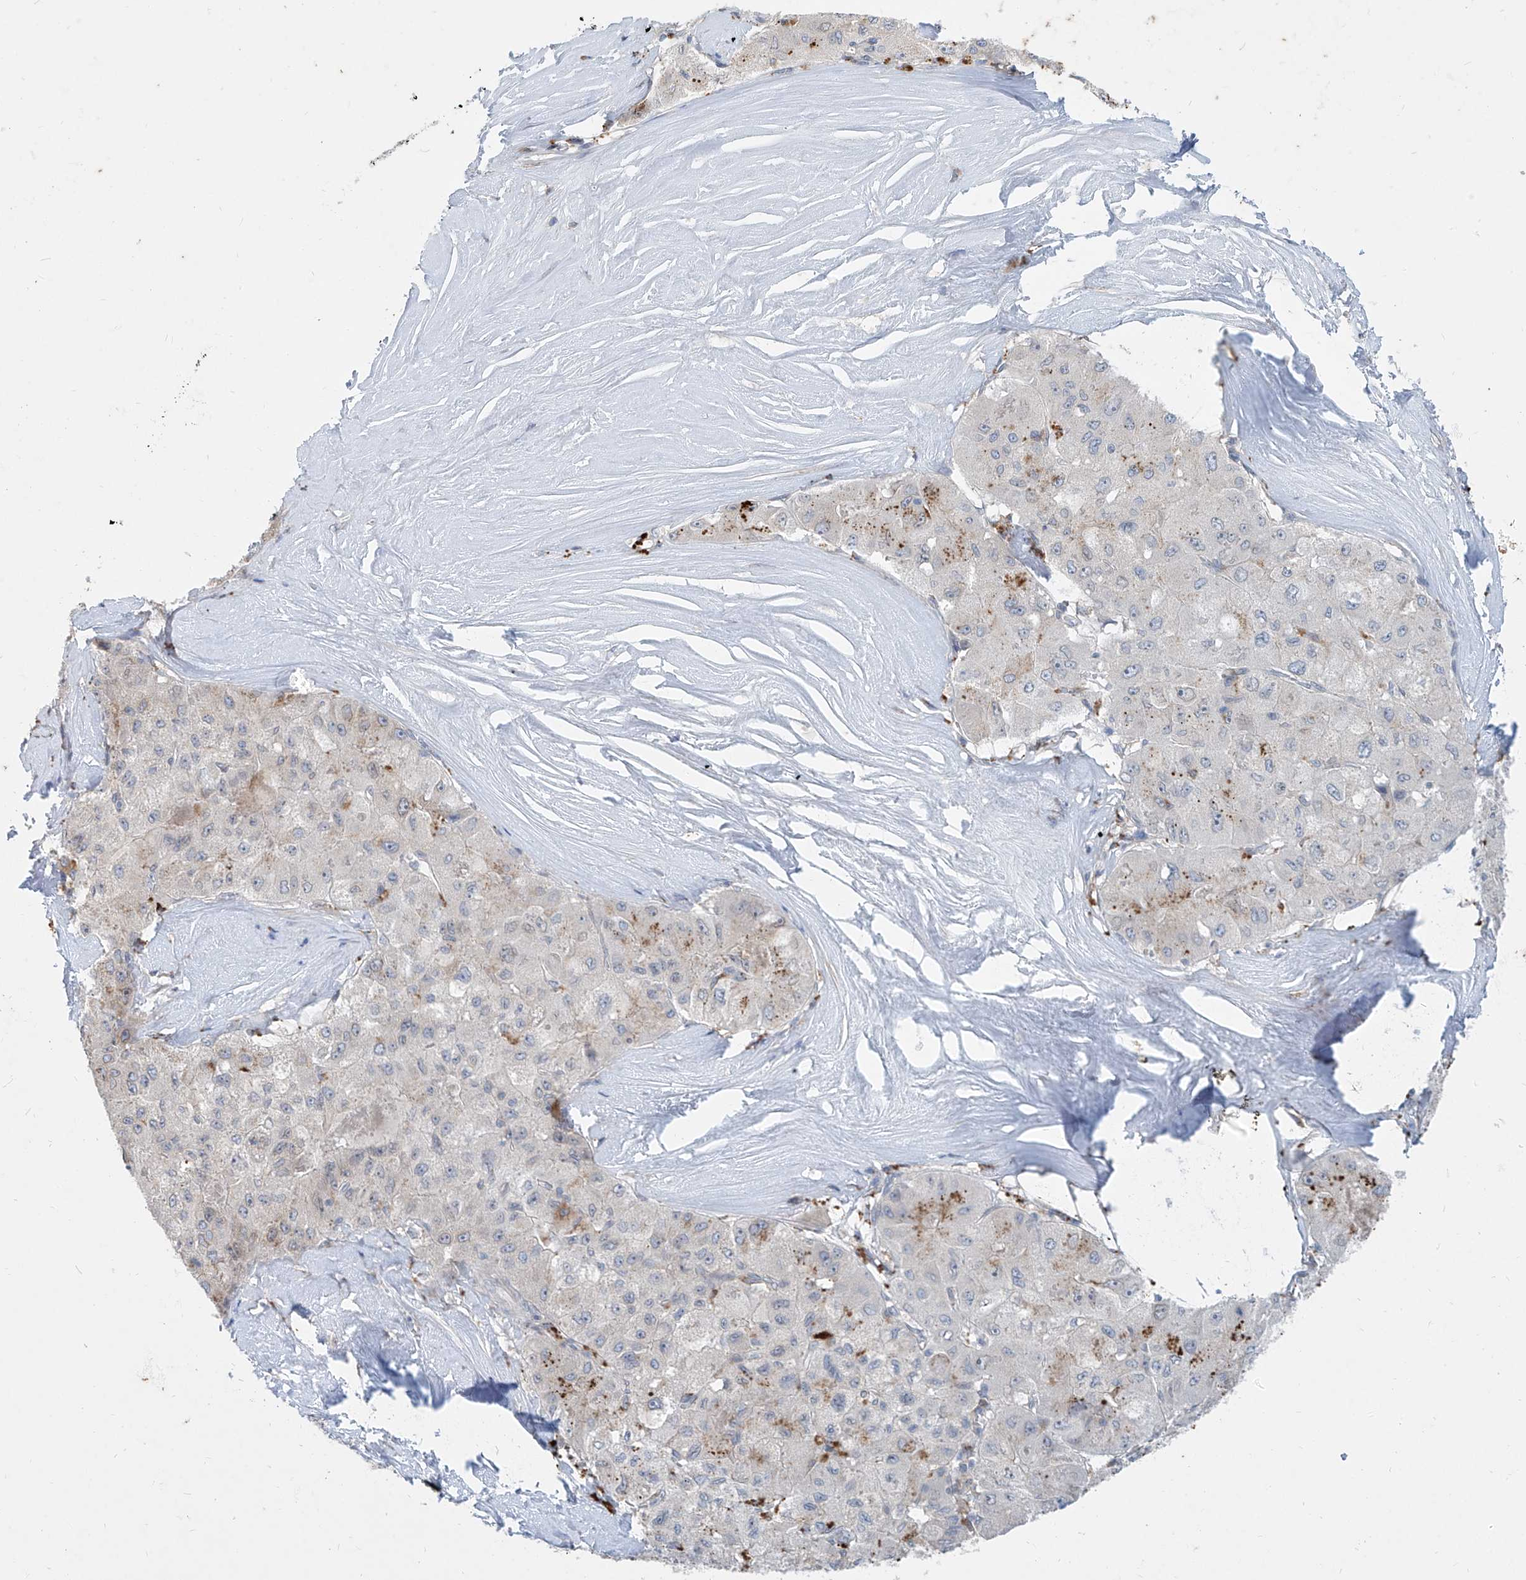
{"staining": {"intensity": "negative", "quantity": "none", "location": "none"}, "tissue": "liver cancer", "cell_type": "Tumor cells", "image_type": "cancer", "snomed": [{"axis": "morphology", "description": "Carcinoma, Hepatocellular, NOS"}, {"axis": "topography", "description": "Liver"}], "caption": "Immunohistochemistry histopathology image of neoplastic tissue: hepatocellular carcinoma (liver) stained with DAB (3,3'-diaminobenzidine) shows no significant protein staining in tumor cells.", "gene": "KRTAP25-1", "patient": {"sex": "male", "age": 80}}